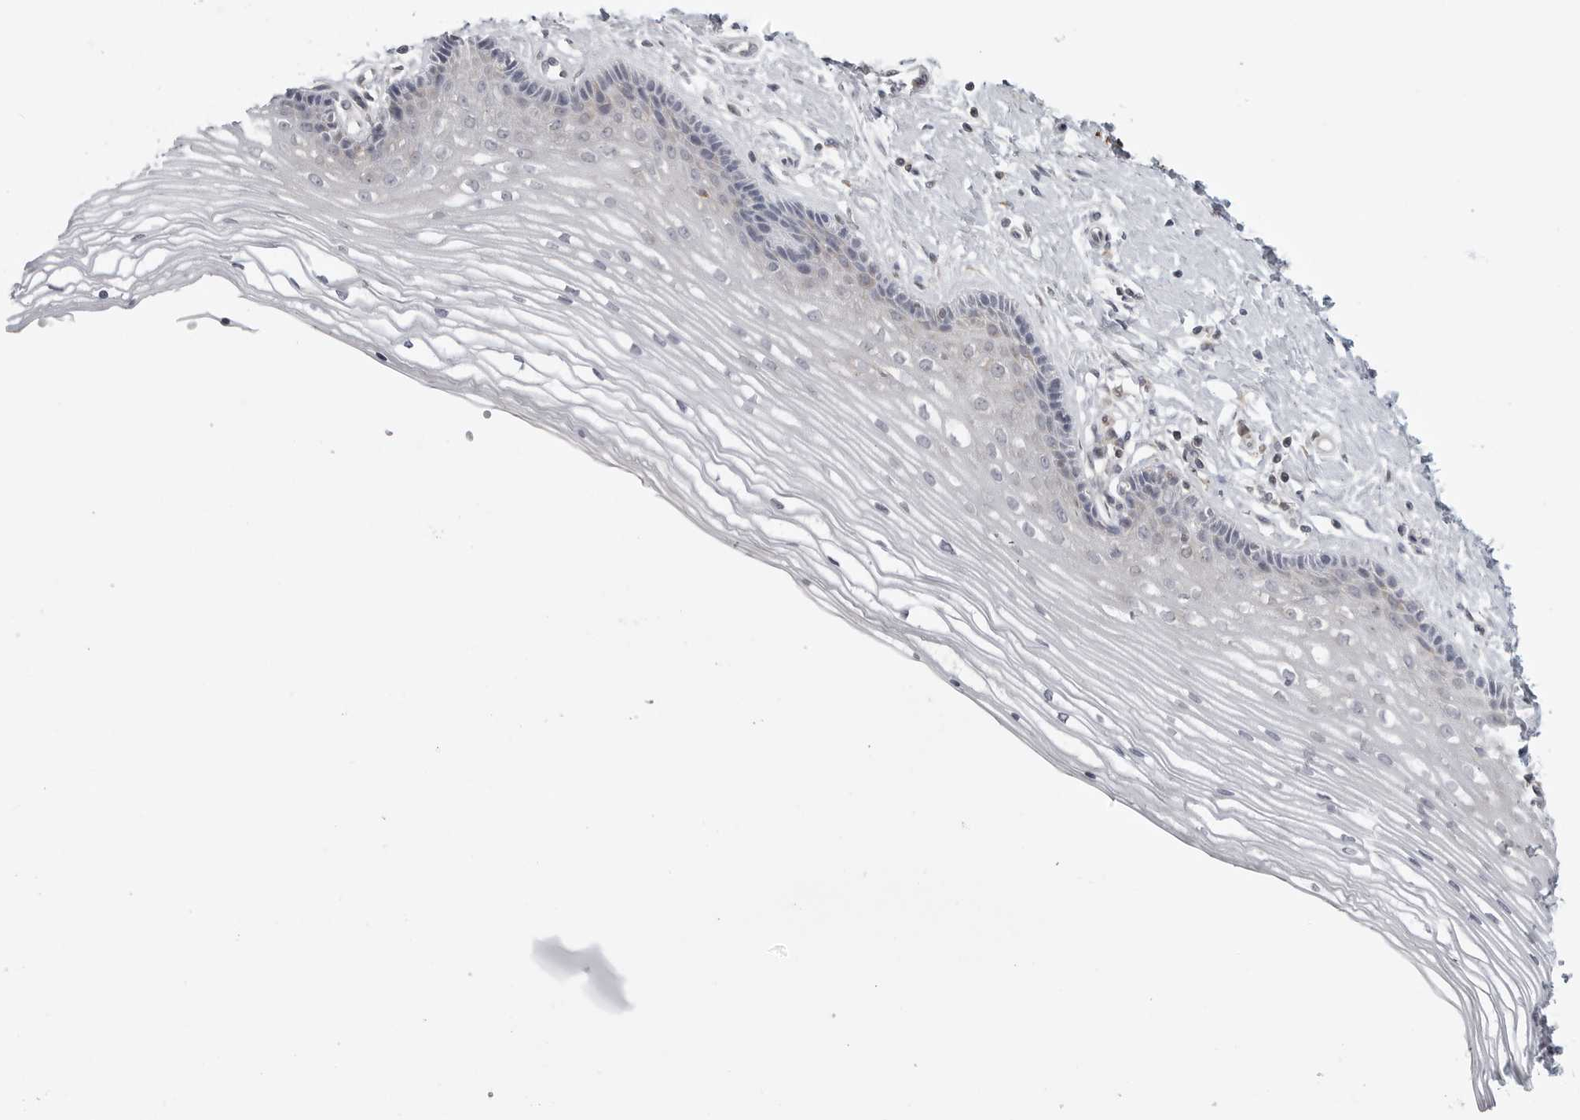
{"staining": {"intensity": "negative", "quantity": "none", "location": "none"}, "tissue": "vagina", "cell_type": "Squamous epithelial cells", "image_type": "normal", "snomed": [{"axis": "morphology", "description": "Normal tissue, NOS"}, {"axis": "topography", "description": "Vagina"}], "caption": "Immunohistochemical staining of benign human vagina displays no significant expression in squamous epithelial cells.", "gene": "MAP7D1", "patient": {"sex": "female", "age": 46}}